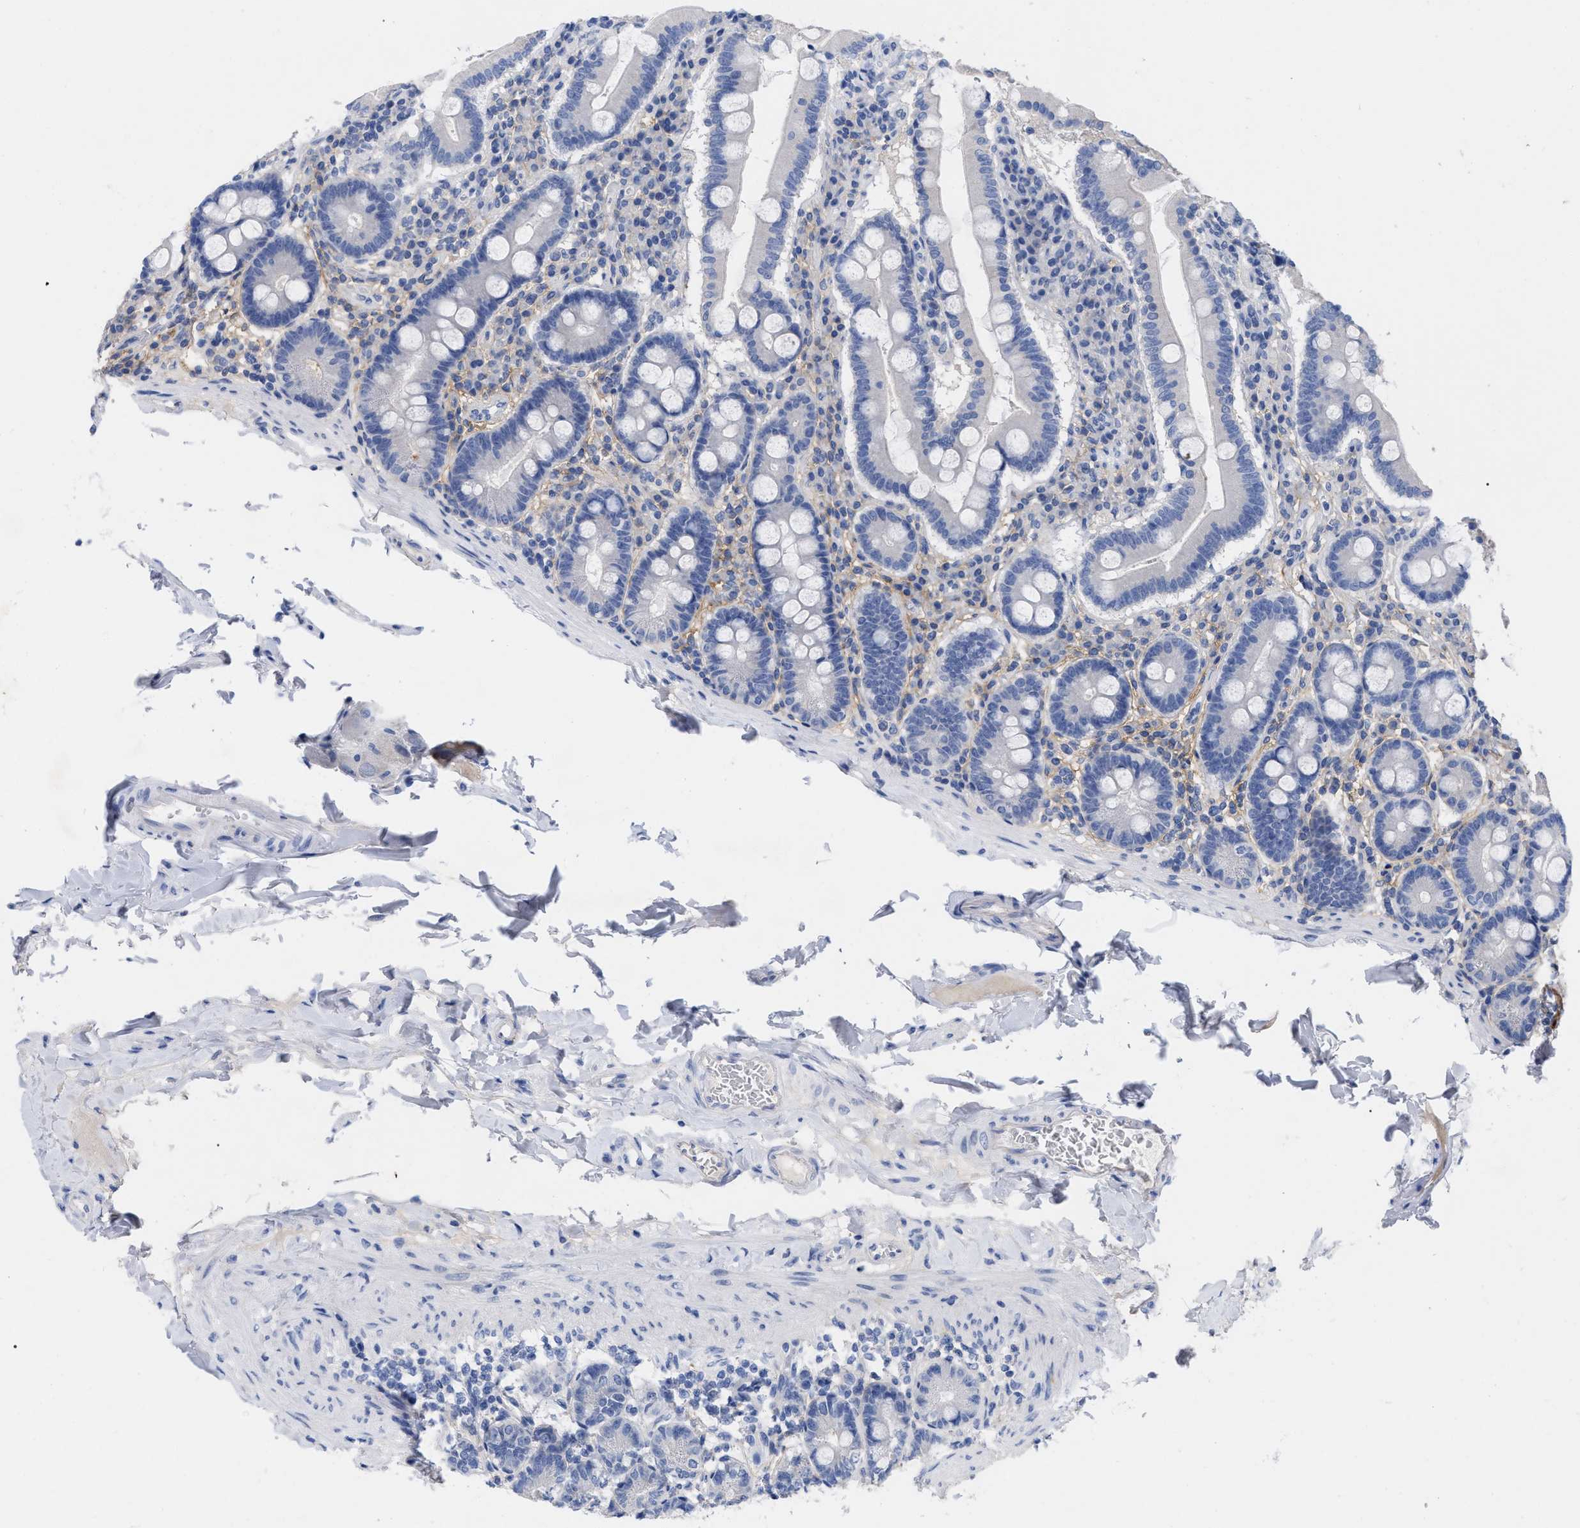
{"staining": {"intensity": "negative", "quantity": "none", "location": "none"}, "tissue": "duodenum", "cell_type": "Glandular cells", "image_type": "normal", "snomed": [{"axis": "morphology", "description": "Normal tissue, NOS"}, {"axis": "topography", "description": "Duodenum"}], "caption": "Histopathology image shows no protein expression in glandular cells of unremarkable duodenum.", "gene": "HAPLN1", "patient": {"sex": "male", "age": 50}}